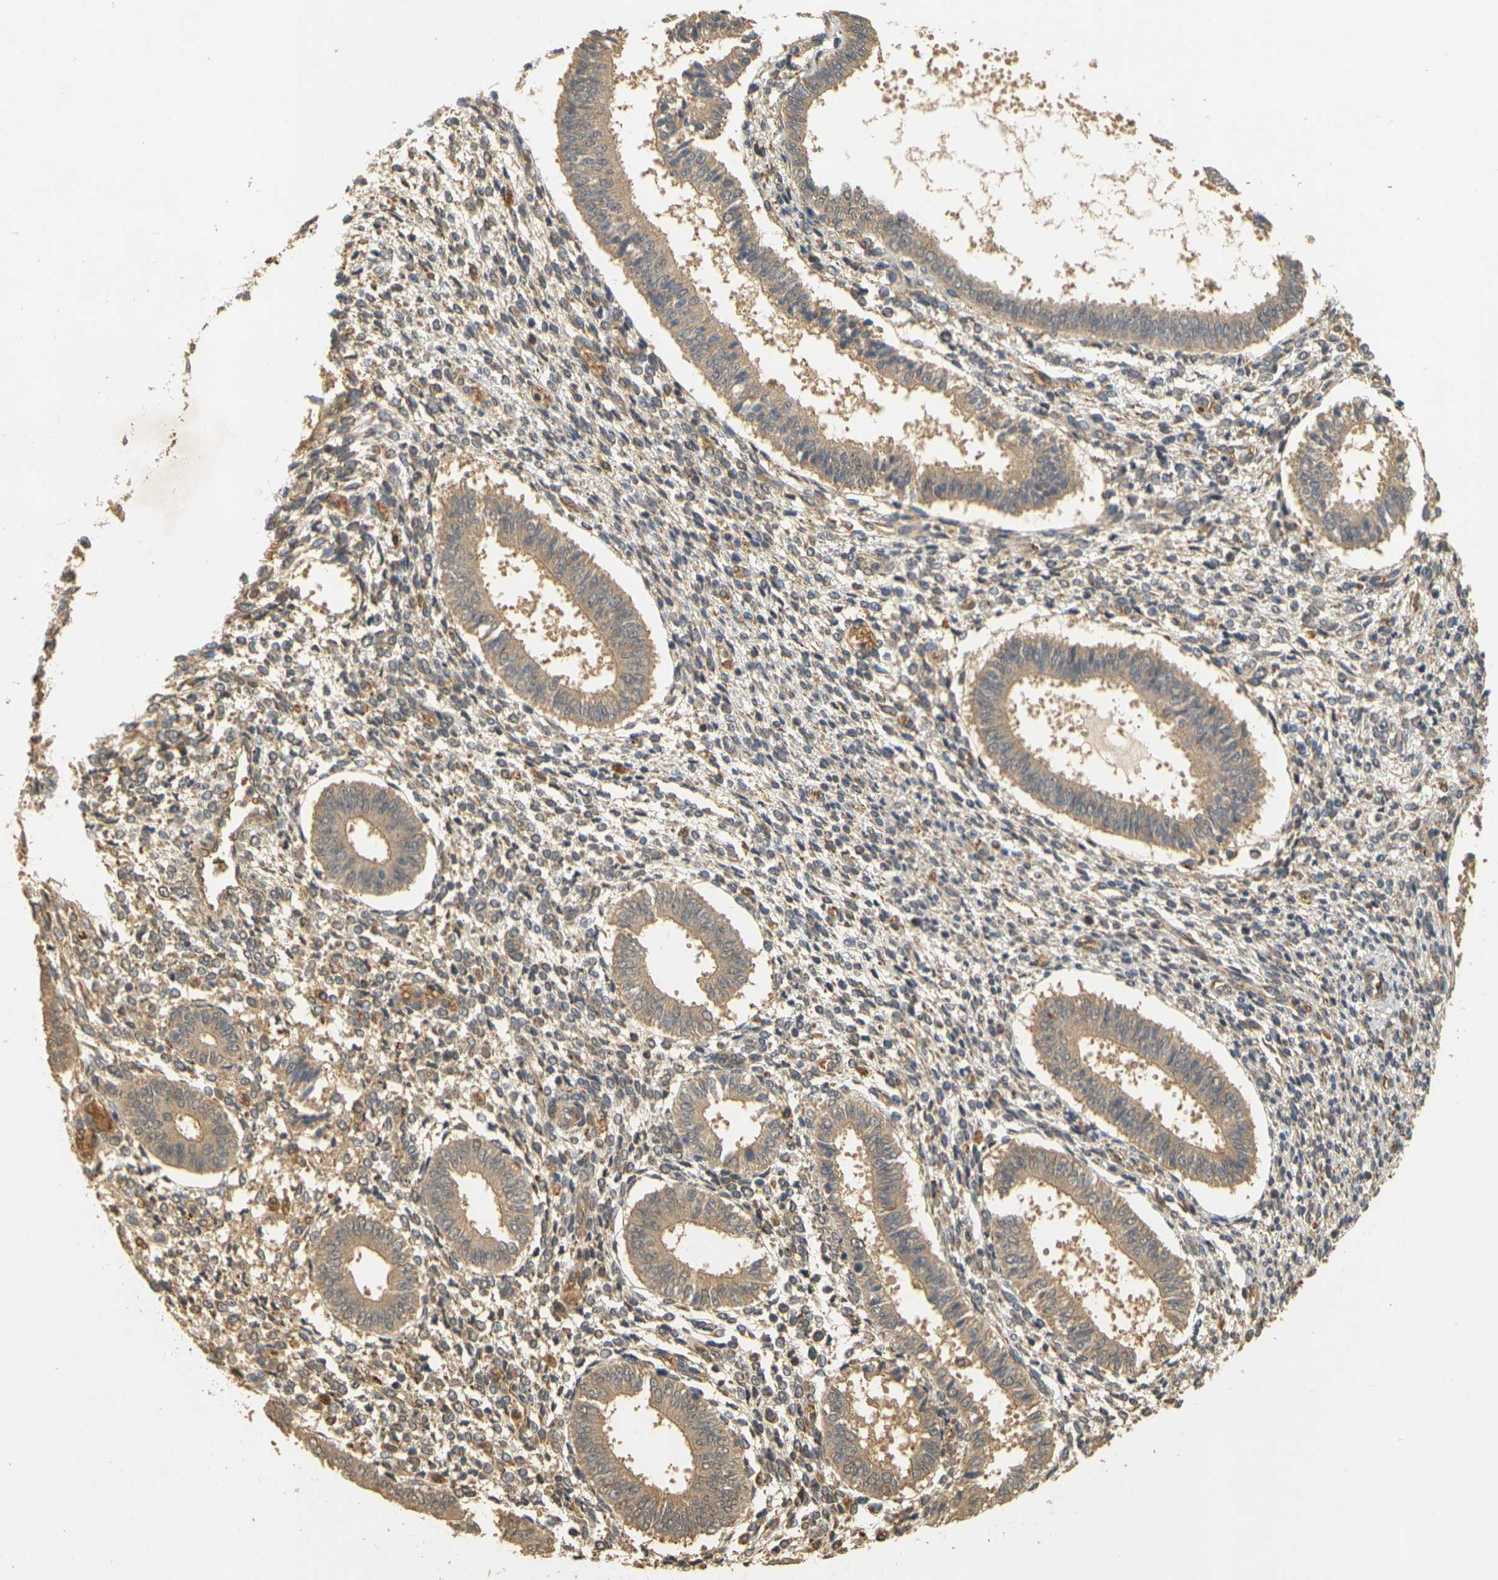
{"staining": {"intensity": "moderate", "quantity": "<25%", "location": "cytoplasmic/membranous"}, "tissue": "endometrium", "cell_type": "Cells in endometrial stroma", "image_type": "normal", "snomed": [{"axis": "morphology", "description": "Normal tissue, NOS"}, {"axis": "topography", "description": "Endometrium"}], "caption": "Endometrium stained with immunohistochemistry (IHC) displays moderate cytoplasmic/membranous expression in about <25% of cells in endometrial stroma.", "gene": "MEGF9", "patient": {"sex": "female", "age": 35}}